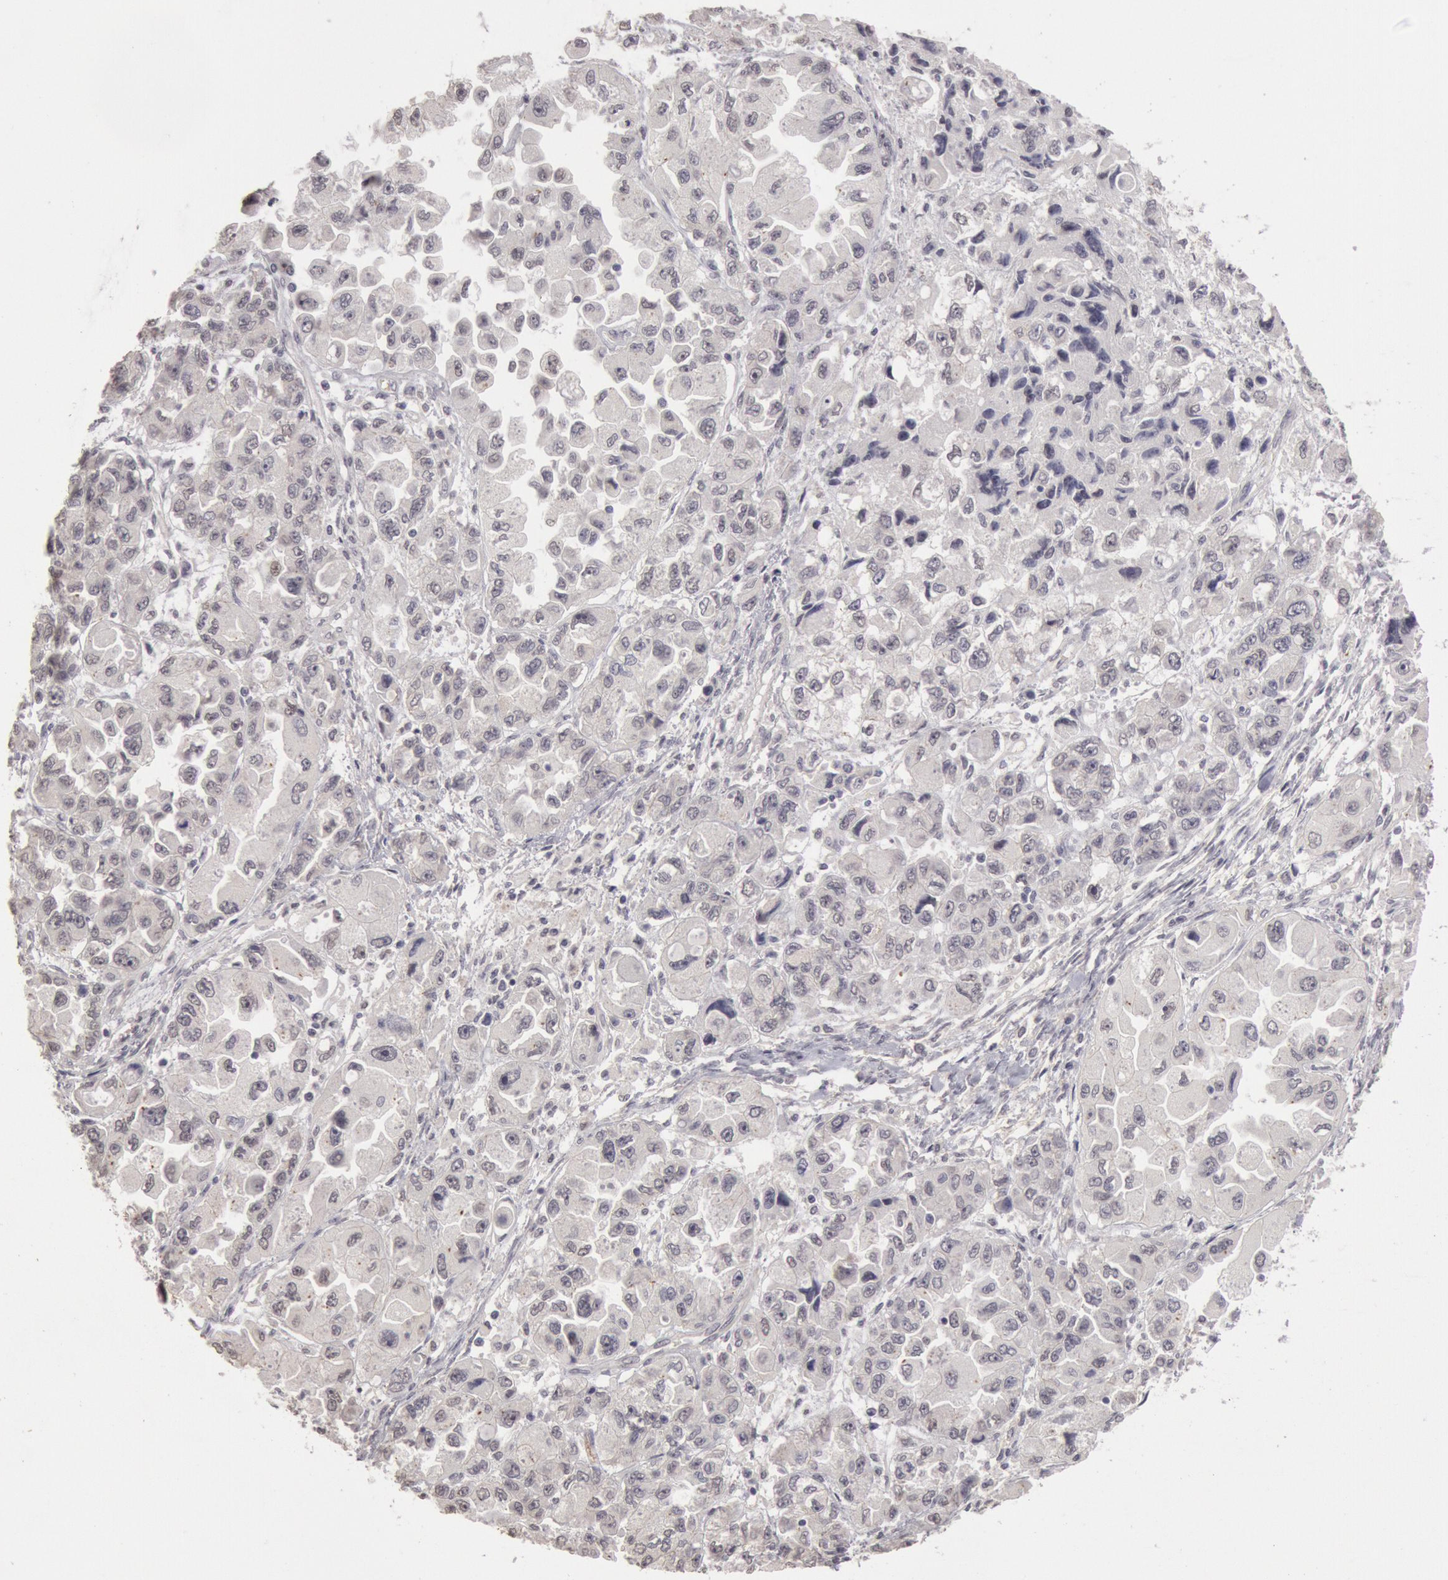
{"staining": {"intensity": "negative", "quantity": "none", "location": "none"}, "tissue": "ovarian cancer", "cell_type": "Tumor cells", "image_type": "cancer", "snomed": [{"axis": "morphology", "description": "Cystadenocarcinoma, serous, NOS"}, {"axis": "topography", "description": "Ovary"}], "caption": "Immunohistochemical staining of serous cystadenocarcinoma (ovarian) exhibits no significant expression in tumor cells.", "gene": "RIMBP3C", "patient": {"sex": "female", "age": 84}}